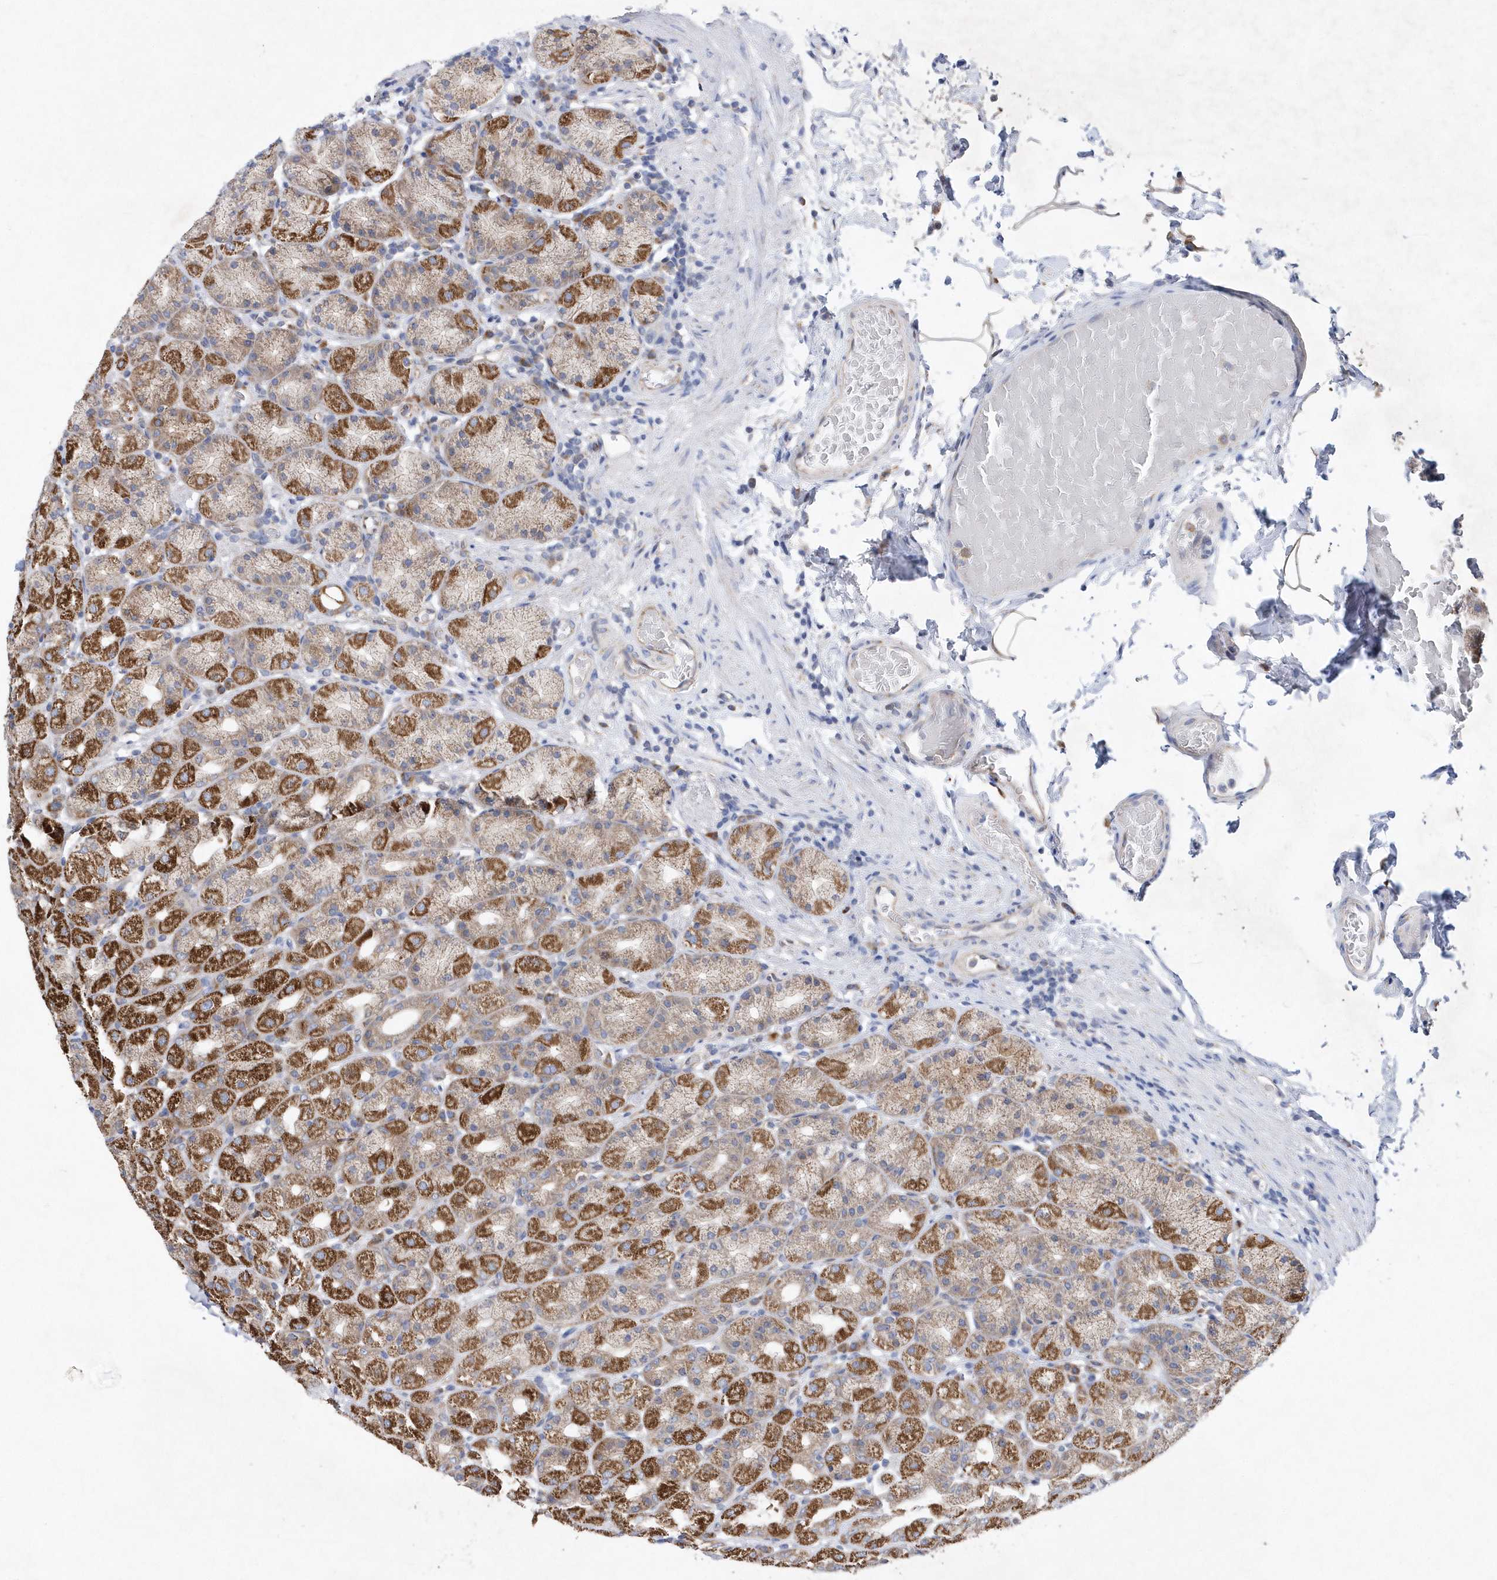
{"staining": {"intensity": "strong", "quantity": ">75%", "location": "cytoplasmic/membranous"}, "tissue": "stomach", "cell_type": "Glandular cells", "image_type": "normal", "snomed": [{"axis": "morphology", "description": "Normal tissue, NOS"}, {"axis": "topography", "description": "Stomach, upper"}], "caption": "Protein analysis of normal stomach reveals strong cytoplasmic/membranous expression in approximately >75% of glandular cells.", "gene": "JKAMP", "patient": {"sex": "male", "age": 68}}